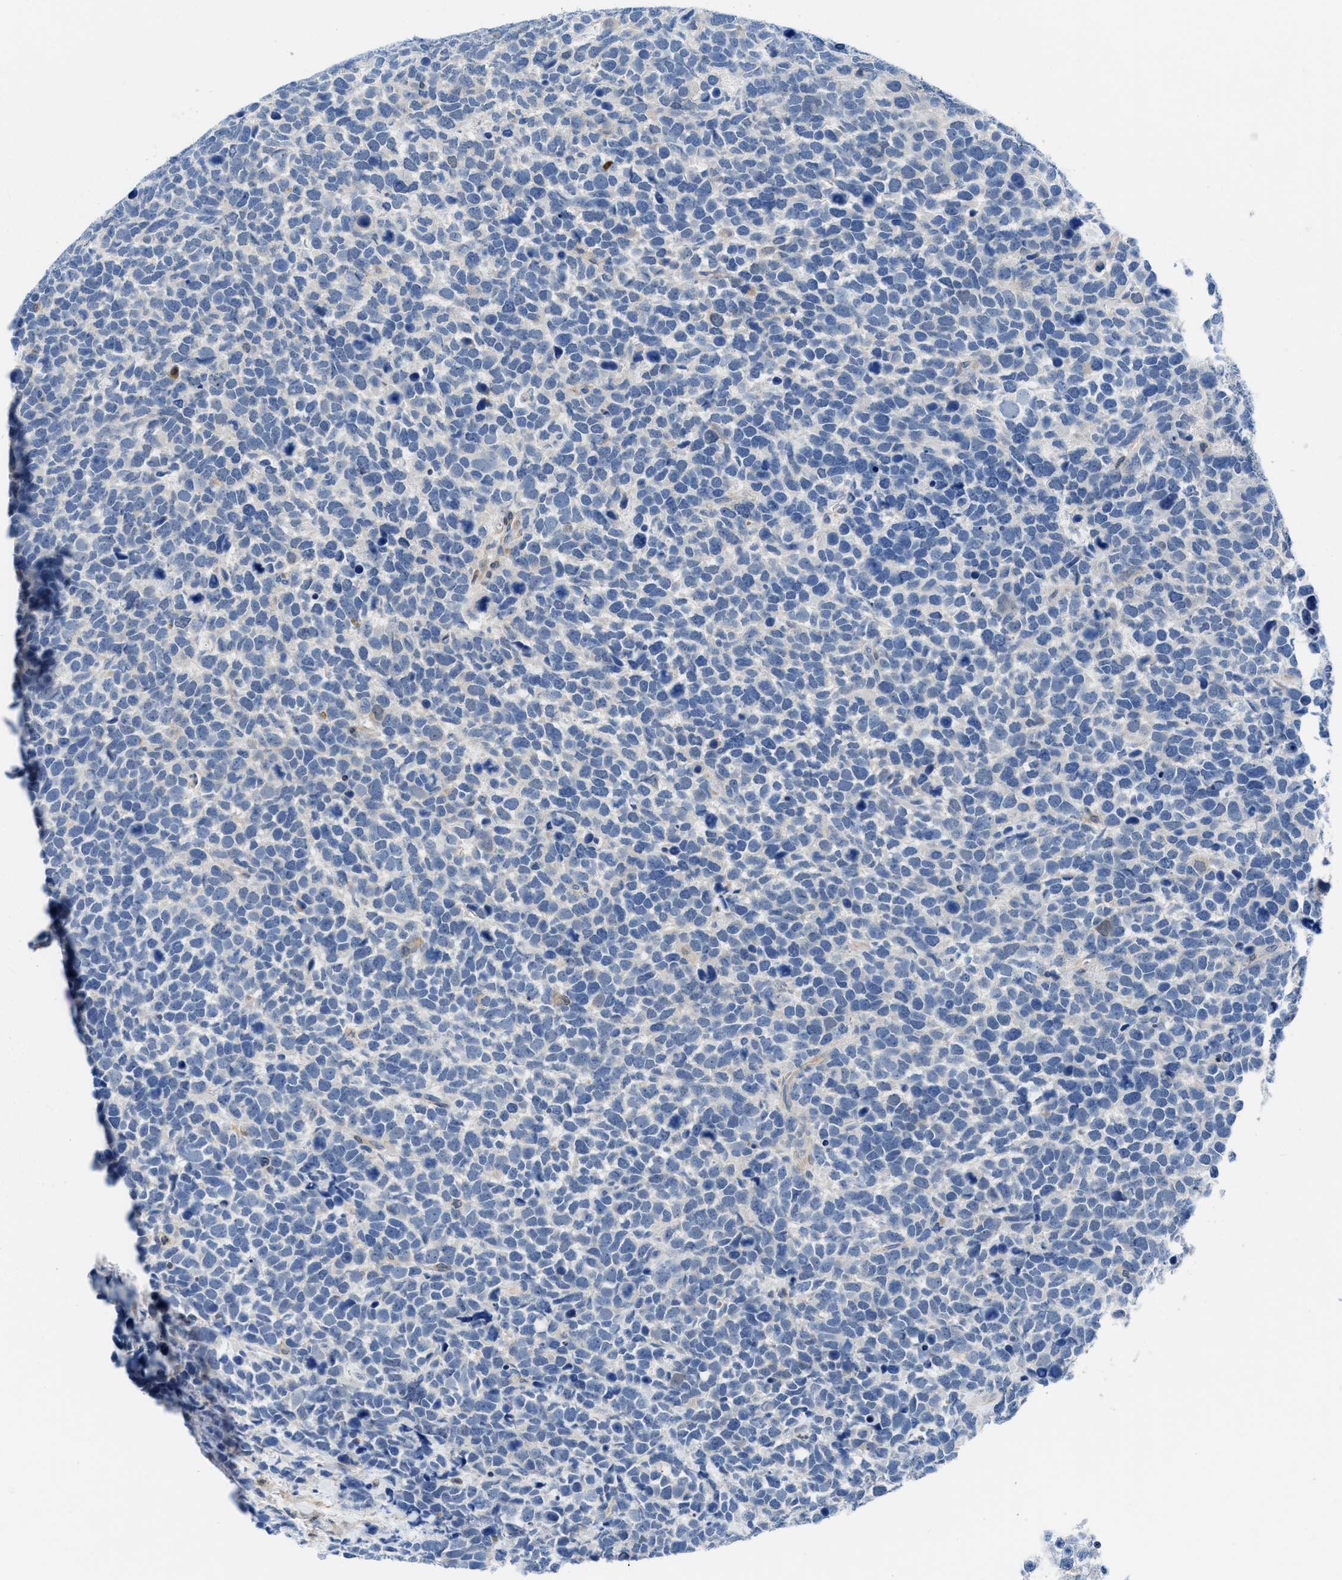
{"staining": {"intensity": "negative", "quantity": "none", "location": "none"}, "tissue": "urothelial cancer", "cell_type": "Tumor cells", "image_type": "cancer", "snomed": [{"axis": "morphology", "description": "Urothelial carcinoma, High grade"}, {"axis": "topography", "description": "Urinary bladder"}], "caption": "Immunohistochemical staining of human high-grade urothelial carcinoma exhibits no significant positivity in tumor cells.", "gene": "CBR1", "patient": {"sex": "female", "age": 82}}